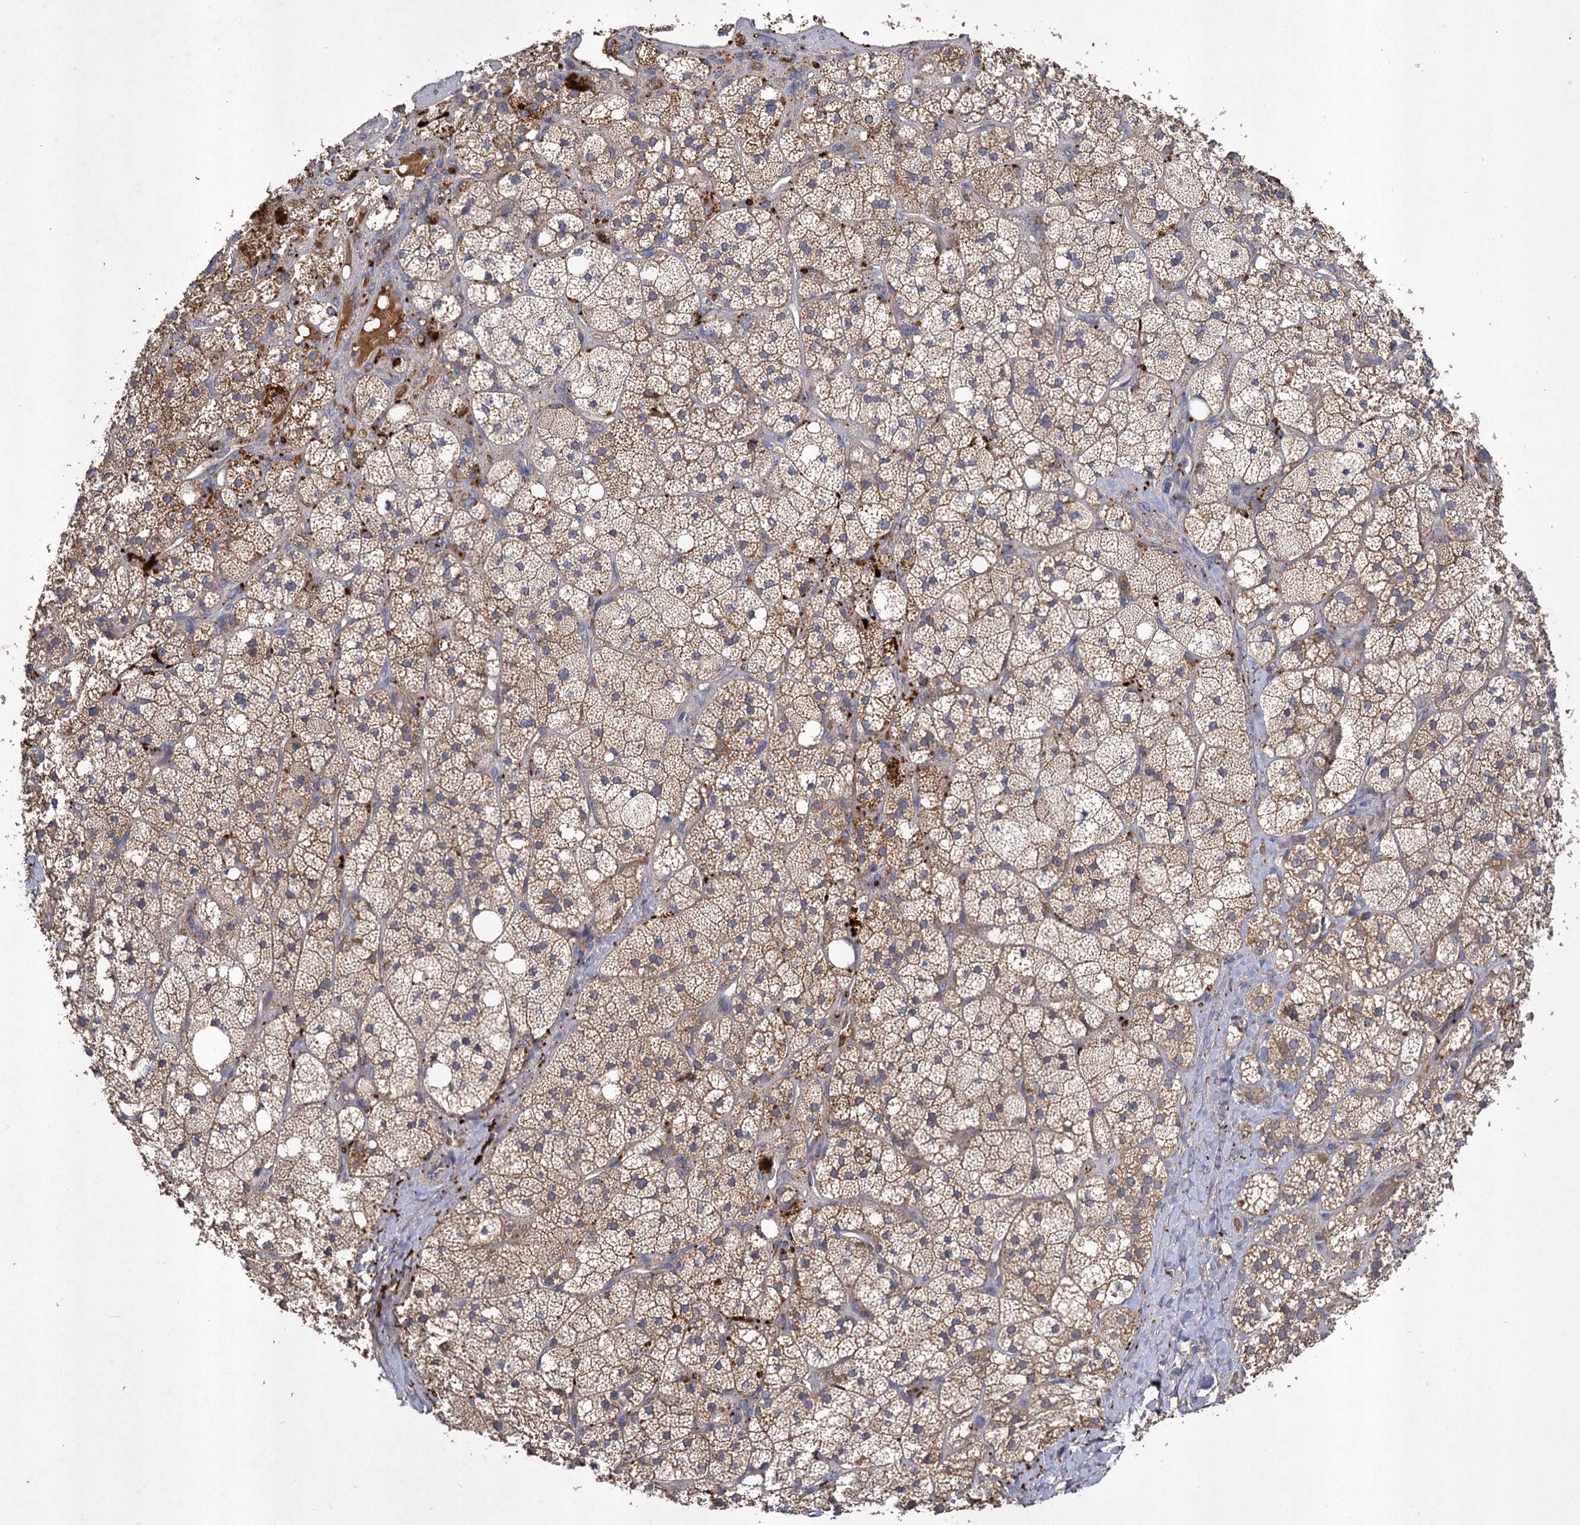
{"staining": {"intensity": "moderate", "quantity": ">75%", "location": "cytoplasmic/membranous"}, "tissue": "adrenal gland", "cell_type": "Glandular cells", "image_type": "normal", "snomed": [{"axis": "morphology", "description": "Normal tissue, NOS"}, {"axis": "topography", "description": "Adrenal gland"}], "caption": "The micrograph shows staining of unremarkable adrenal gland, revealing moderate cytoplasmic/membranous protein staining (brown color) within glandular cells.", "gene": "USP50", "patient": {"sex": "male", "age": 61}}